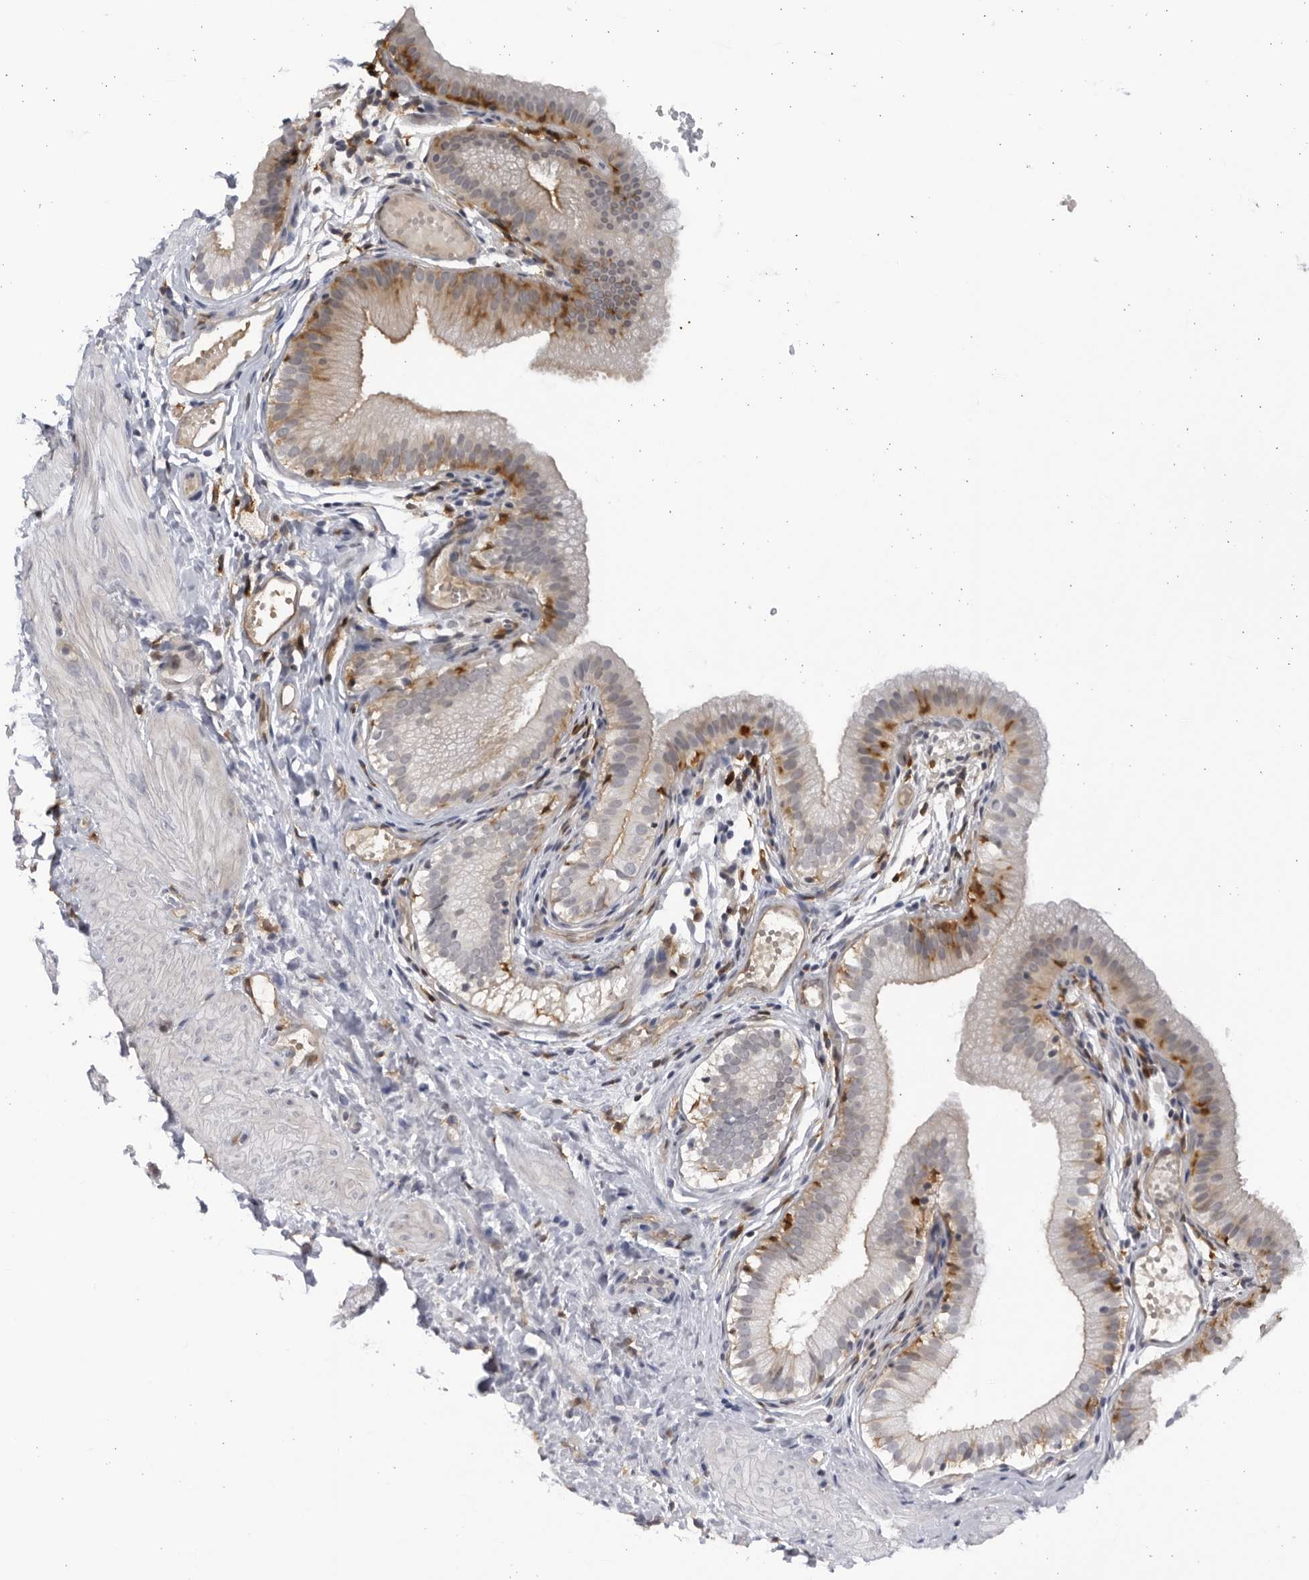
{"staining": {"intensity": "moderate", "quantity": "<25%", "location": "cytoplasmic/membranous"}, "tissue": "gallbladder", "cell_type": "Glandular cells", "image_type": "normal", "snomed": [{"axis": "morphology", "description": "Normal tissue, NOS"}, {"axis": "topography", "description": "Gallbladder"}], "caption": "Protein expression by immunohistochemistry reveals moderate cytoplasmic/membranous staining in about <25% of glandular cells in normal gallbladder. The staining was performed using DAB, with brown indicating positive protein expression. Nuclei are stained blue with hematoxylin.", "gene": "BMP2K", "patient": {"sex": "female", "age": 26}}